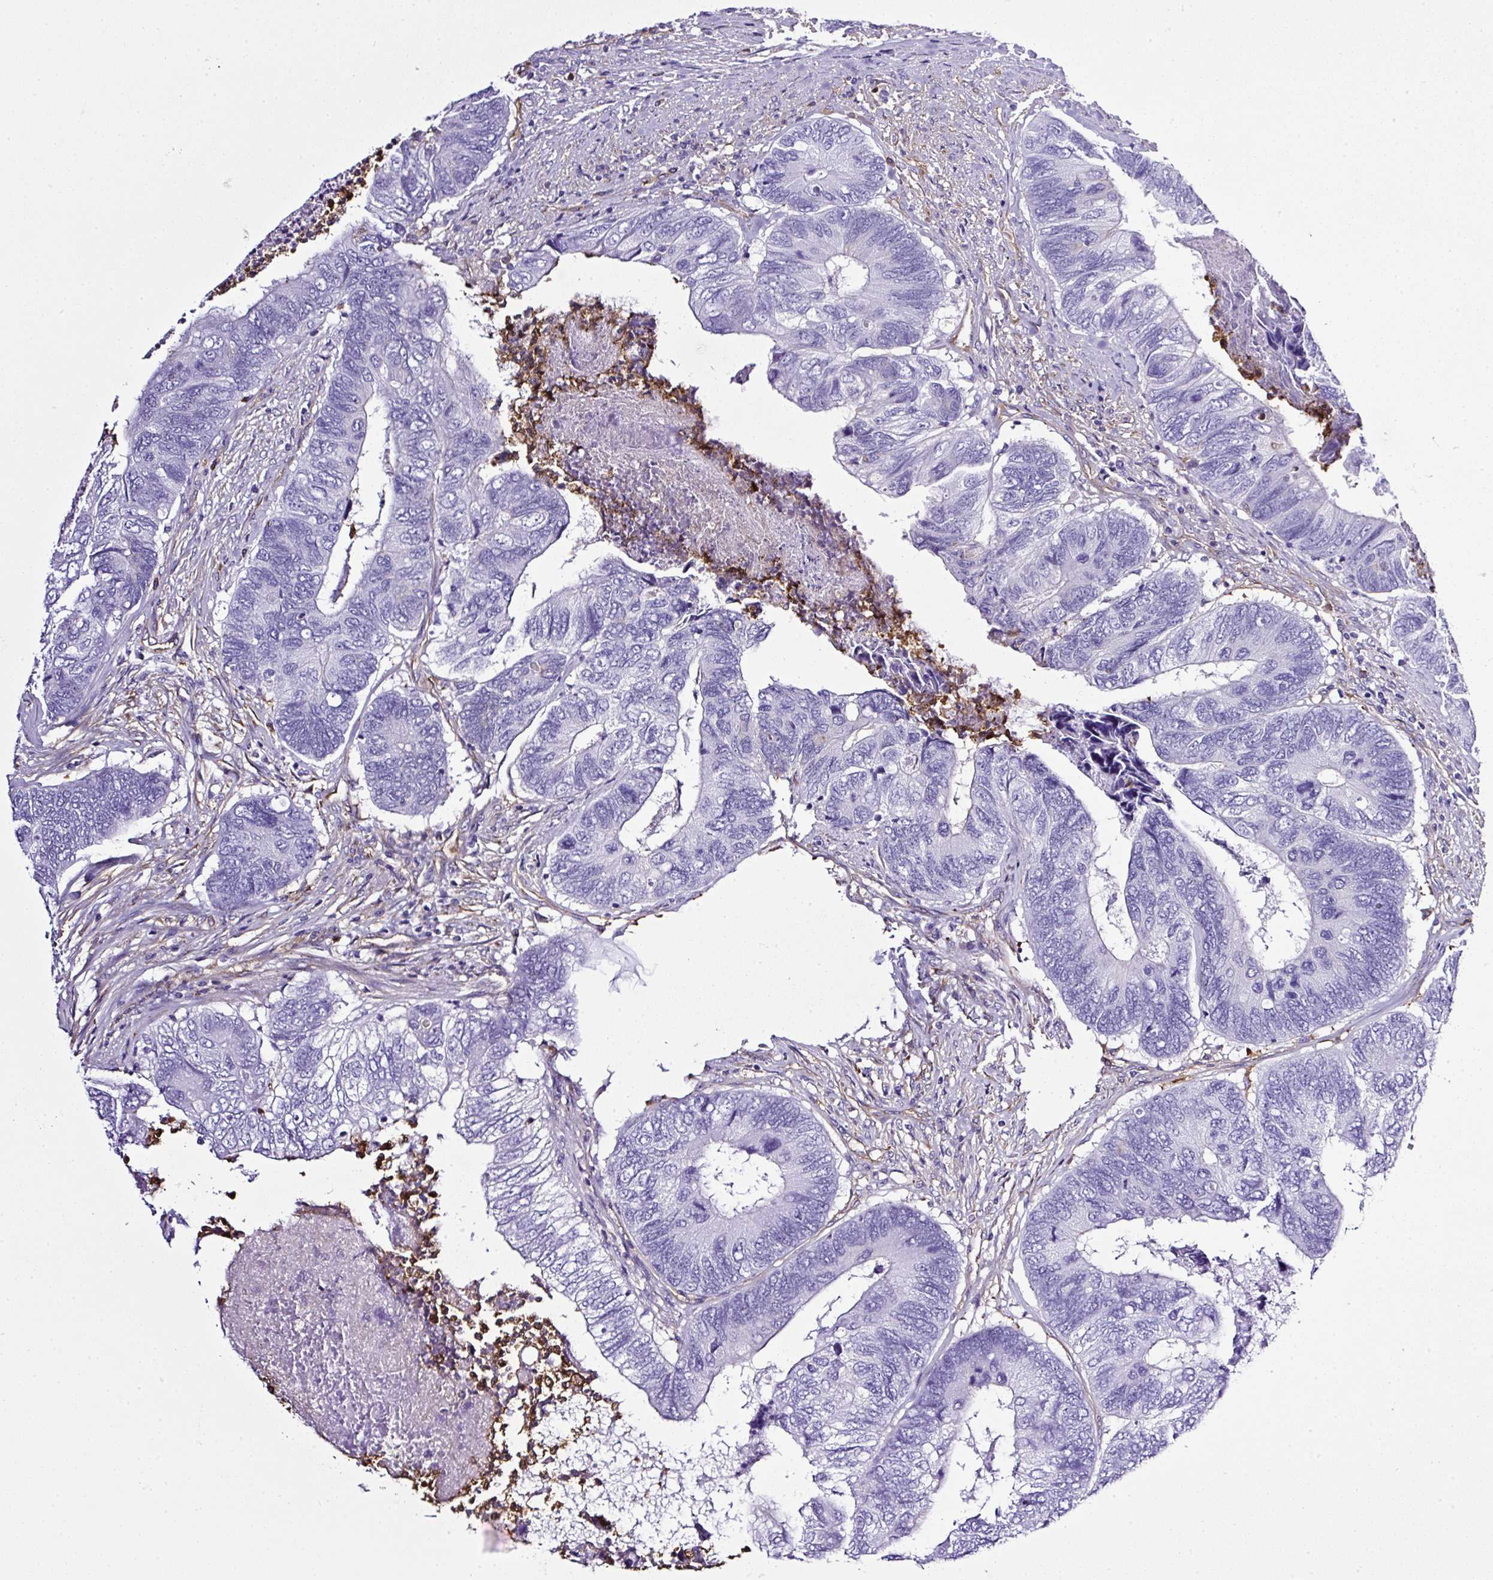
{"staining": {"intensity": "negative", "quantity": "none", "location": "none"}, "tissue": "colorectal cancer", "cell_type": "Tumor cells", "image_type": "cancer", "snomed": [{"axis": "morphology", "description": "Adenocarcinoma, NOS"}, {"axis": "topography", "description": "Colon"}], "caption": "Micrograph shows no significant protein staining in tumor cells of adenocarcinoma (colorectal).", "gene": "MAGEB5", "patient": {"sex": "female", "age": 67}}